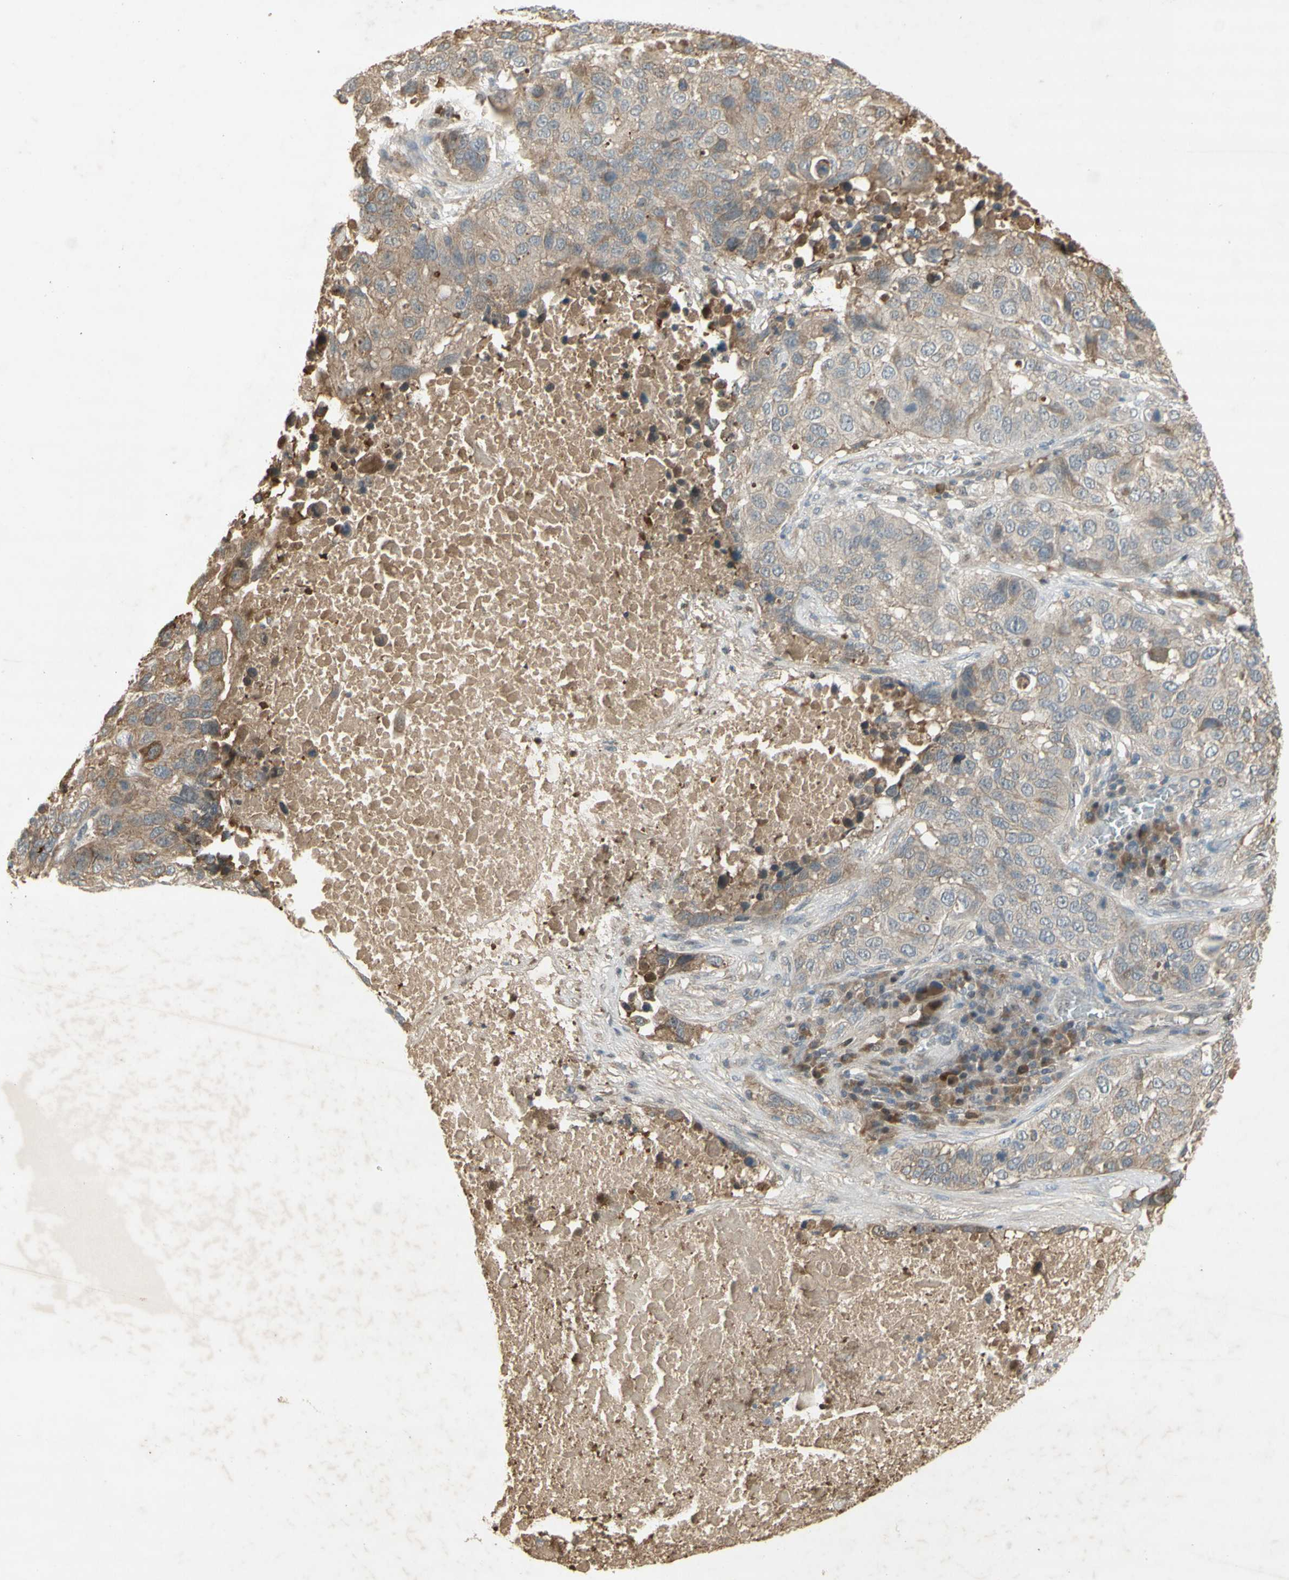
{"staining": {"intensity": "weak", "quantity": "25%-75%", "location": "cytoplasmic/membranous"}, "tissue": "lung cancer", "cell_type": "Tumor cells", "image_type": "cancer", "snomed": [{"axis": "morphology", "description": "Squamous cell carcinoma, NOS"}, {"axis": "topography", "description": "Lung"}], "caption": "Immunohistochemical staining of human lung cancer (squamous cell carcinoma) displays weak cytoplasmic/membranous protein expression in approximately 25%-75% of tumor cells.", "gene": "NRG4", "patient": {"sex": "male", "age": 57}}